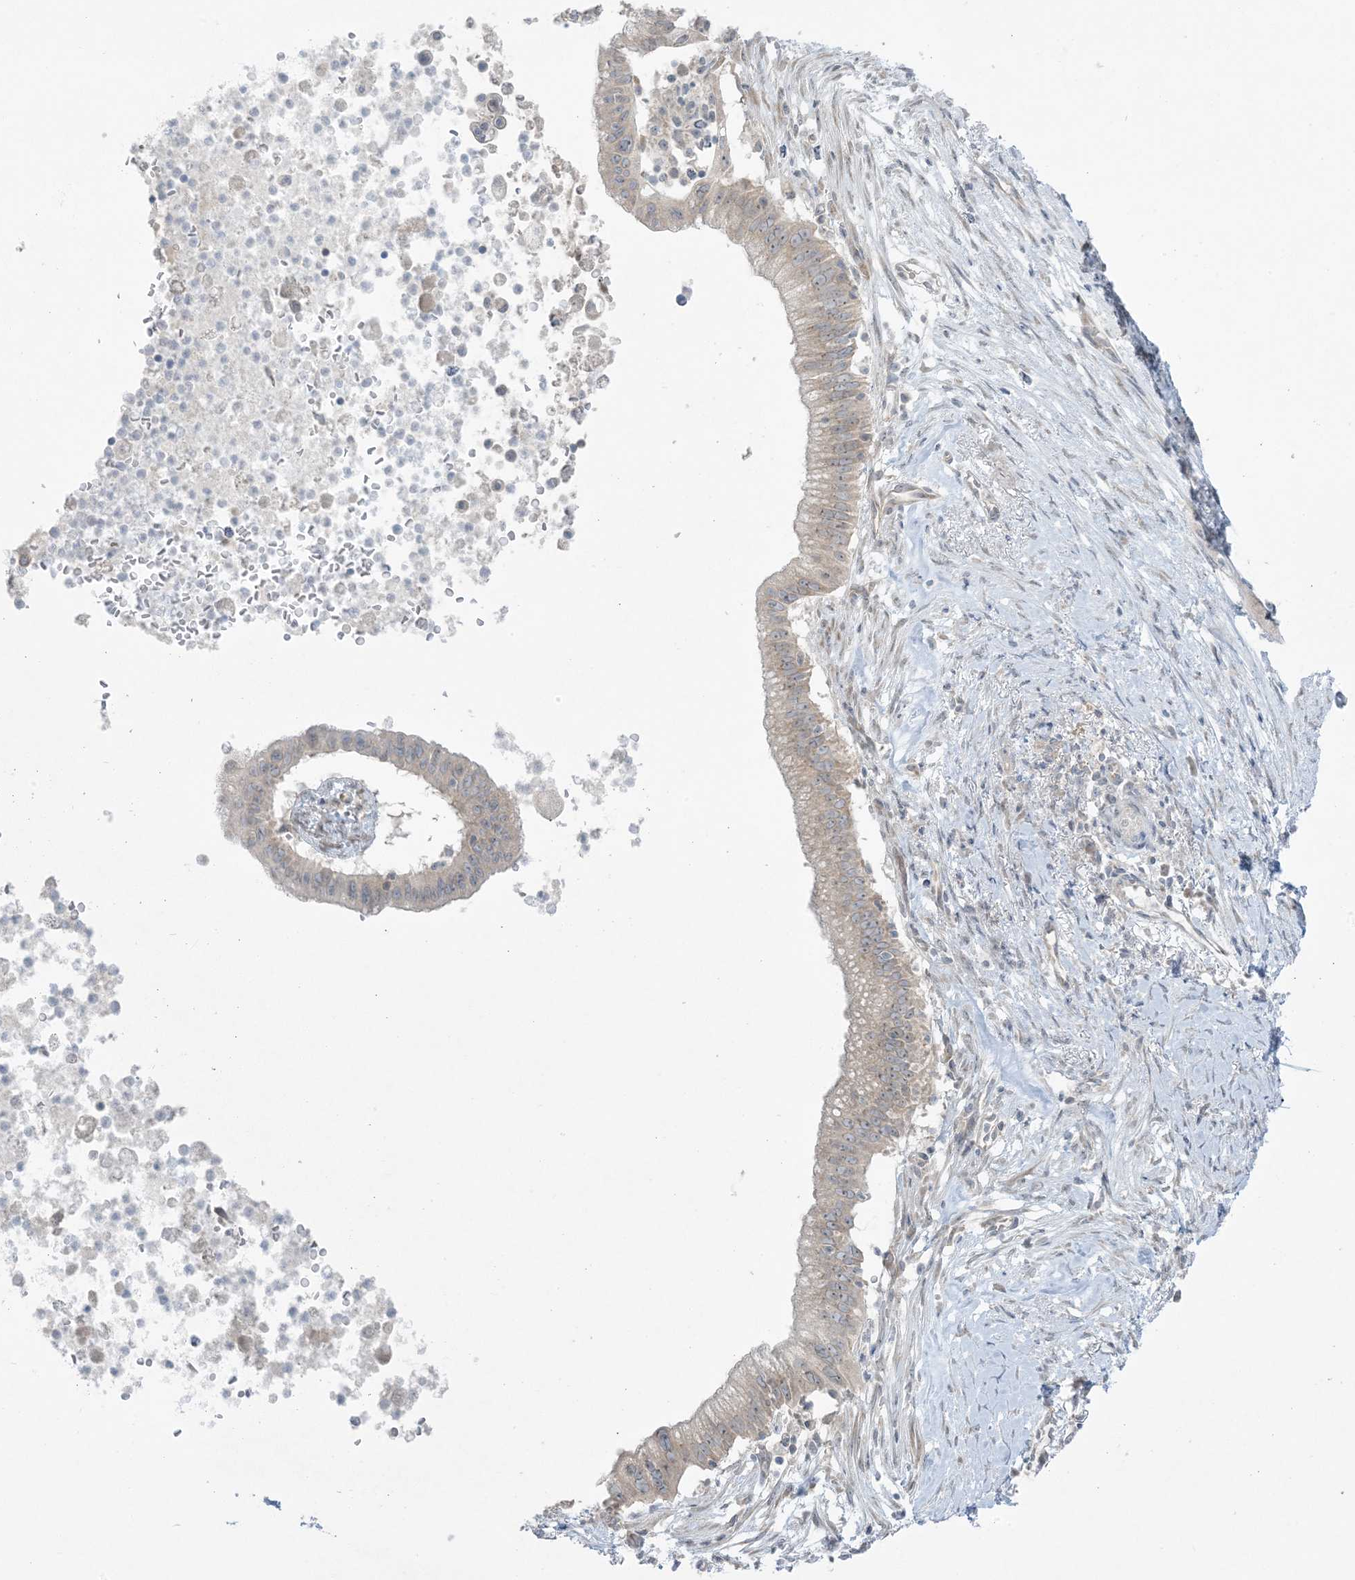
{"staining": {"intensity": "weak", "quantity": "25%-75%", "location": "cytoplasmic/membranous"}, "tissue": "pancreatic cancer", "cell_type": "Tumor cells", "image_type": "cancer", "snomed": [{"axis": "morphology", "description": "Adenocarcinoma, NOS"}, {"axis": "topography", "description": "Pancreas"}], "caption": "Immunohistochemical staining of human adenocarcinoma (pancreatic) demonstrates weak cytoplasmic/membranous protein positivity in about 25%-75% of tumor cells.", "gene": "SCN3A", "patient": {"sex": "male", "age": 68}}